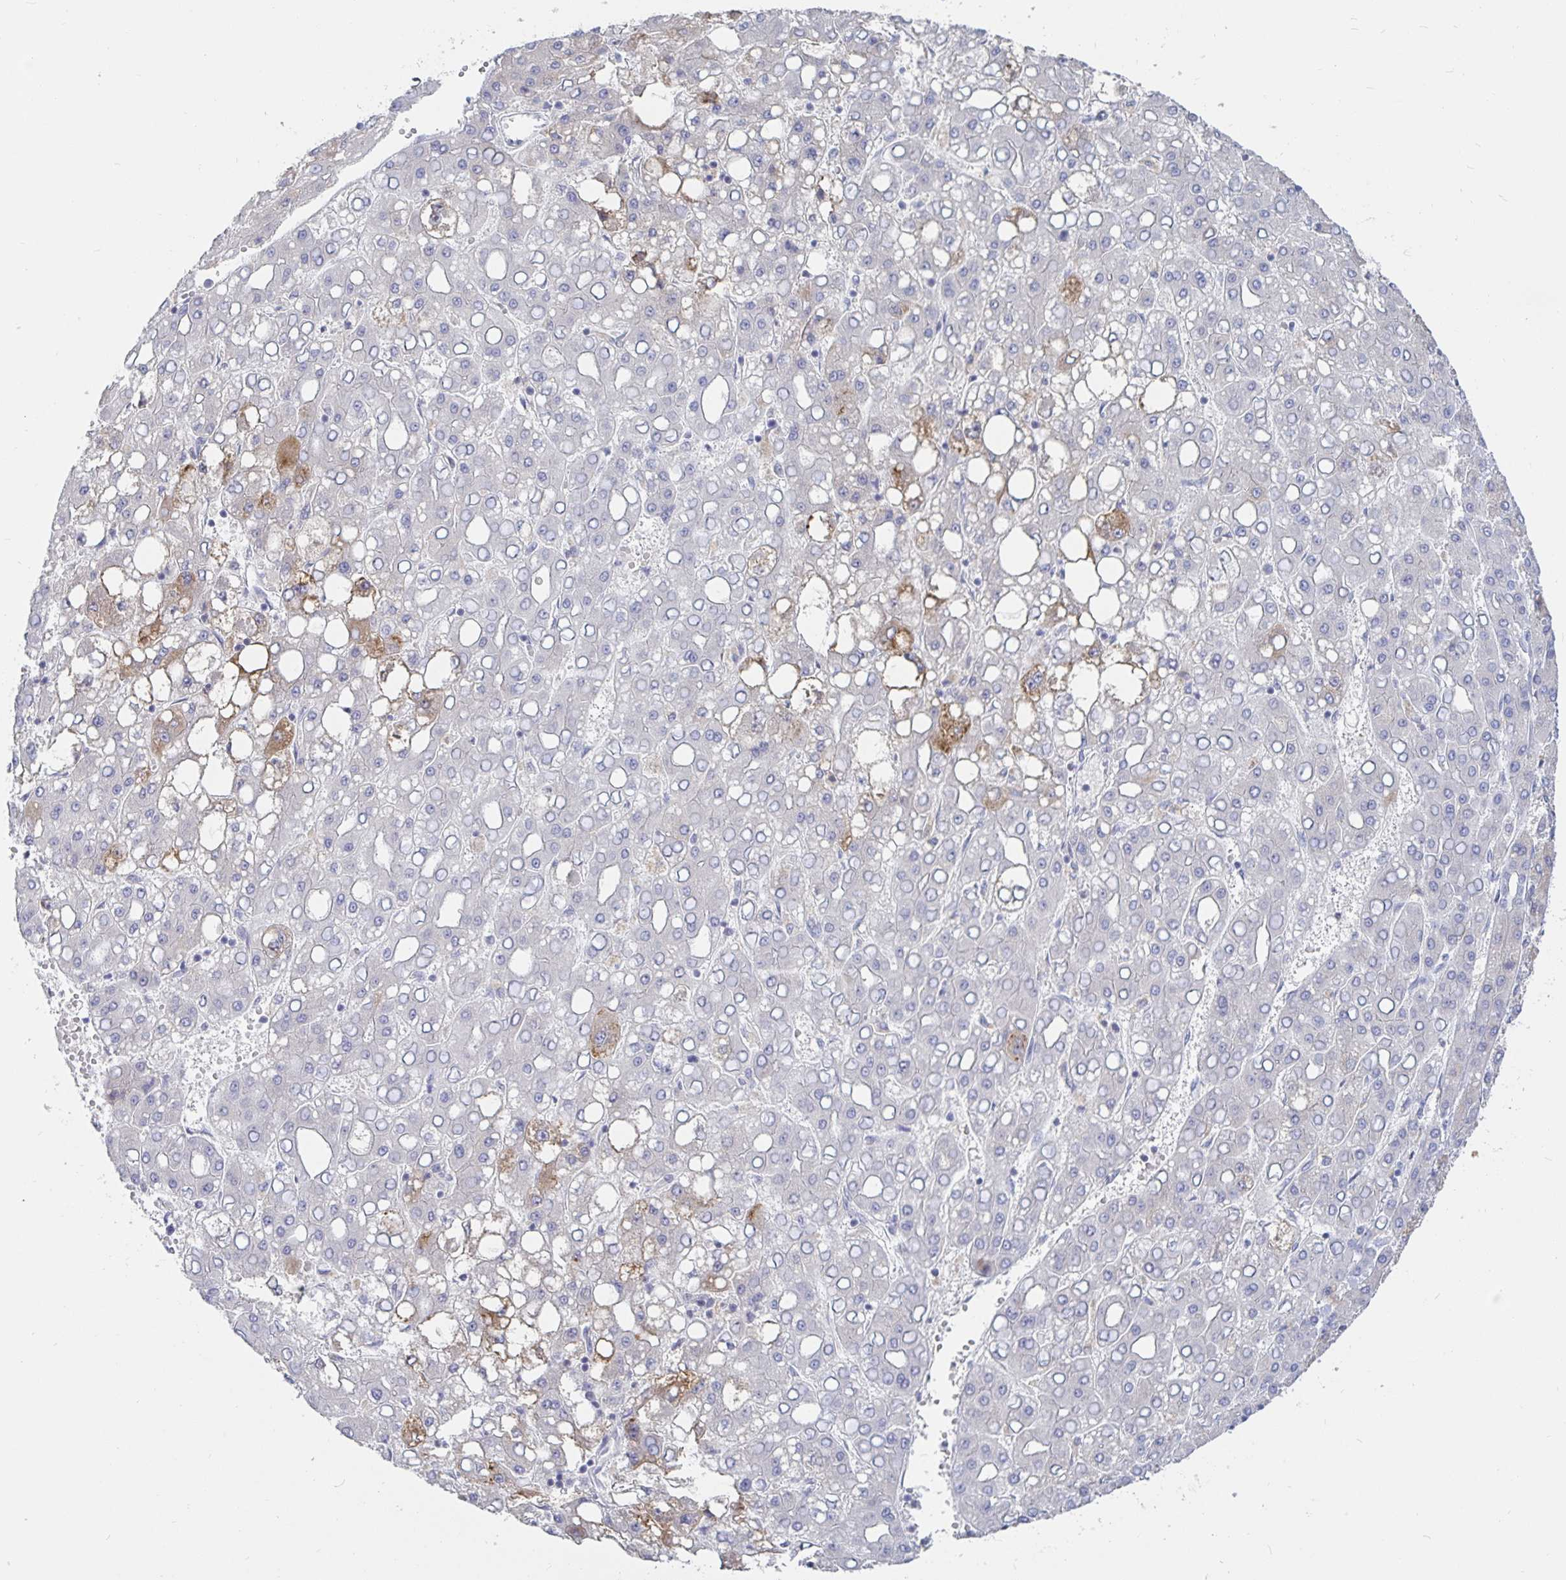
{"staining": {"intensity": "weak", "quantity": "<25%", "location": "cytoplasmic/membranous"}, "tissue": "liver cancer", "cell_type": "Tumor cells", "image_type": "cancer", "snomed": [{"axis": "morphology", "description": "Carcinoma, Hepatocellular, NOS"}, {"axis": "topography", "description": "Liver"}], "caption": "DAB (3,3'-diaminobenzidine) immunohistochemical staining of human liver cancer (hepatocellular carcinoma) reveals no significant expression in tumor cells. The staining is performed using DAB brown chromogen with nuclei counter-stained in using hematoxylin.", "gene": "SPPL3", "patient": {"sex": "male", "age": 65}}